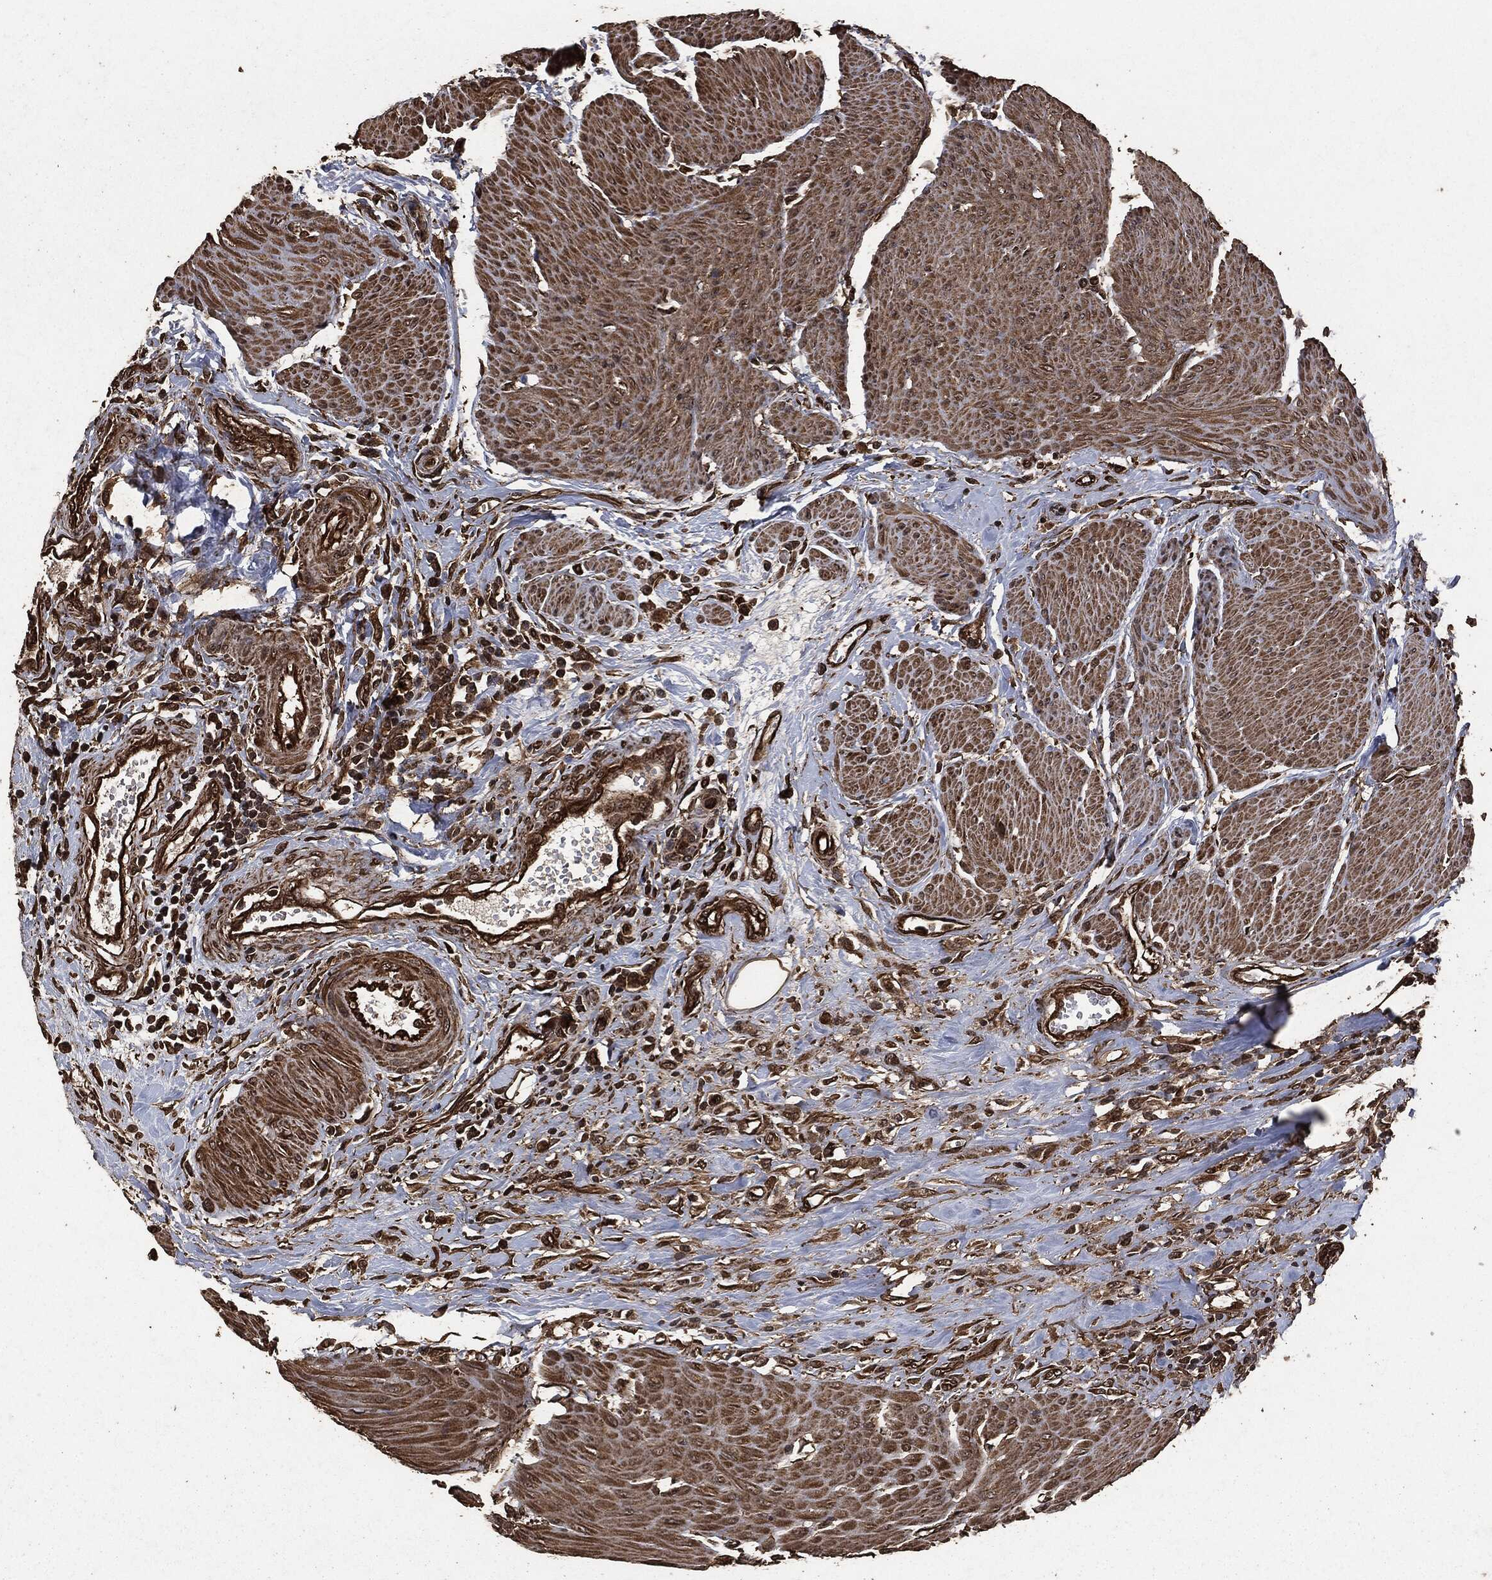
{"staining": {"intensity": "strong", "quantity": ">75%", "location": "cytoplasmic/membranous"}, "tissue": "urothelial cancer", "cell_type": "Tumor cells", "image_type": "cancer", "snomed": [{"axis": "morphology", "description": "Urothelial carcinoma, High grade"}, {"axis": "topography", "description": "Urinary bladder"}], "caption": "Urothelial cancer was stained to show a protein in brown. There is high levels of strong cytoplasmic/membranous expression in about >75% of tumor cells. The protein is shown in brown color, while the nuclei are stained blue.", "gene": "HRAS", "patient": {"sex": "male", "age": 35}}